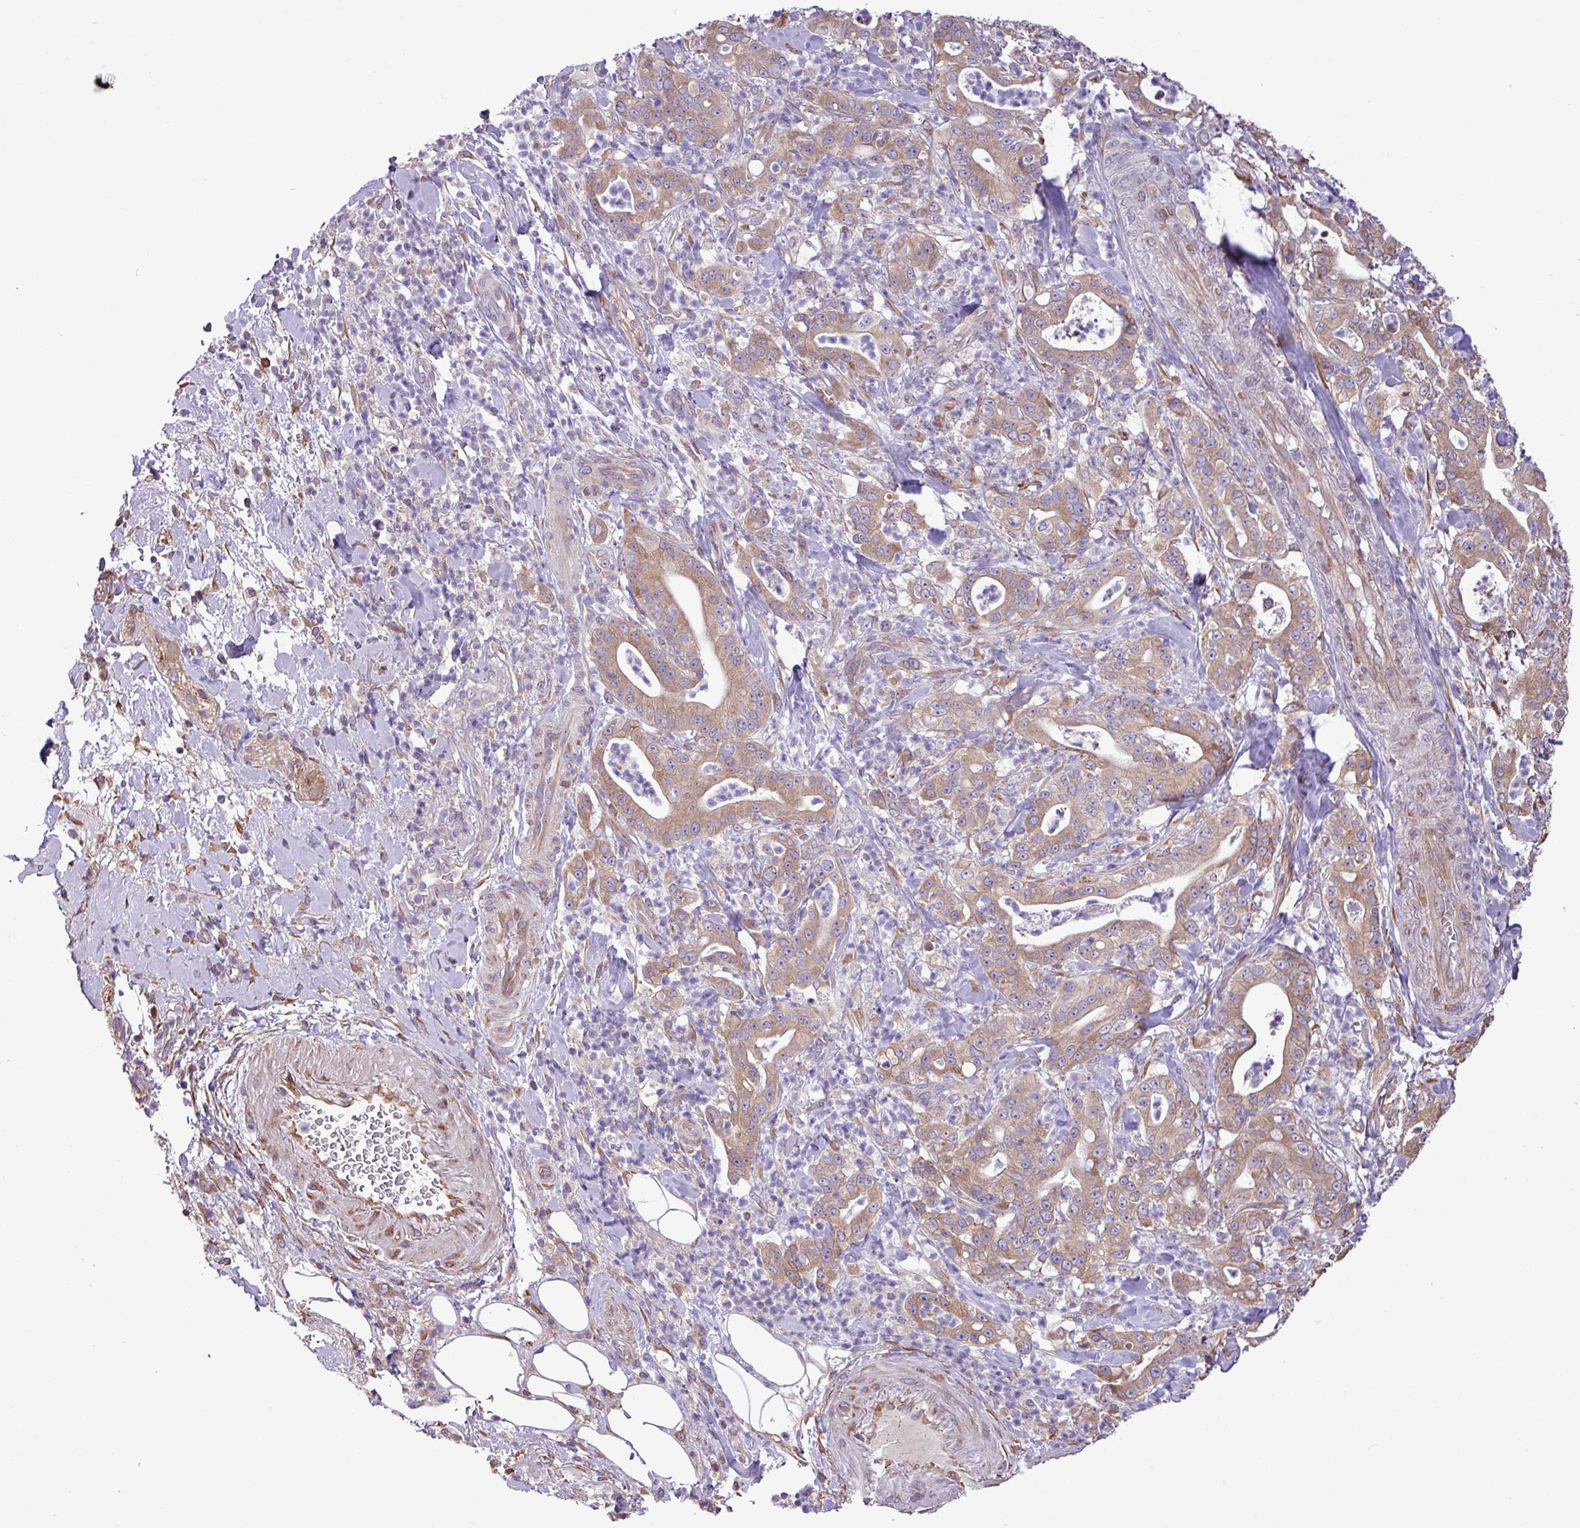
{"staining": {"intensity": "moderate", "quantity": "25%-75%", "location": "cytoplasmic/membranous"}, "tissue": "pancreatic cancer", "cell_type": "Tumor cells", "image_type": "cancer", "snomed": [{"axis": "morphology", "description": "Adenocarcinoma, NOS"}, {"axis": "topography", "description": "Pancreas"}], "caption": "A histopathology image of human adenocarcinoma (pancreatic) stained for a protein displays moderate cytoplasmic/membranous brown staining in tumor cells.", "gene": "MEGF6", "patient": {"sex": "male", "age": 71}}